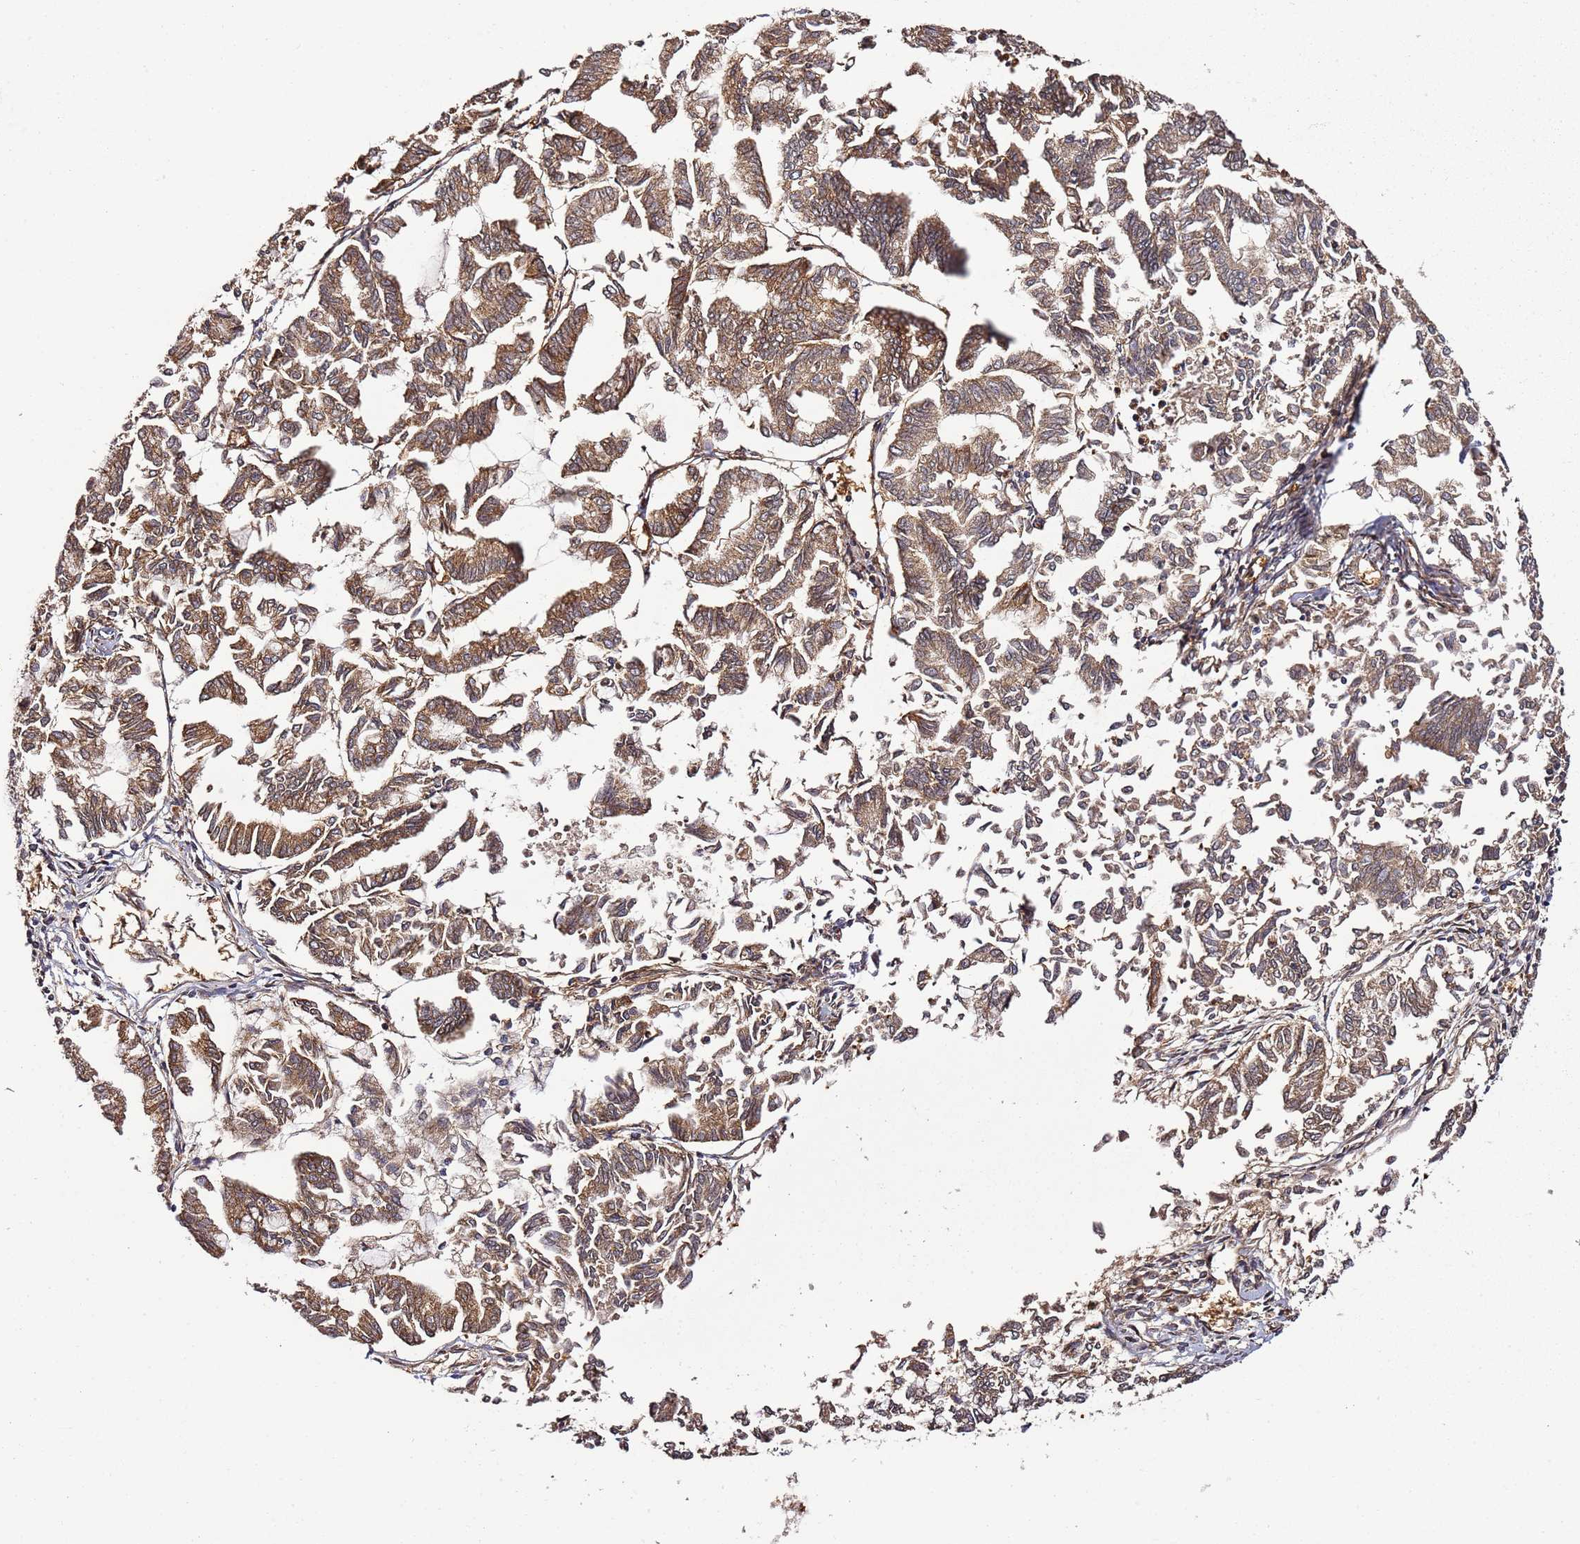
{"staining": {"intensity": "strong", "quantity": ">75%", "location": "cytoplasmic/membranous"}, "tissue": "endometrial cancer", "cell_type": "Tumor cells", "image_type": "cancer", "snomed": [{"axis": "morphology", "description": "Adenocarcinoma, NOS"}, {"axis": "topography", "description": "Endometrium"}], "caption": "Protein staining of adenocarcinoma (endometrial) tissue demonstrates strong cytoplasmic/membranous positivity in approximately >75% of tumor cells.", "gene": "TM2D2", "patient": {"sex": "female", "age": 79}}